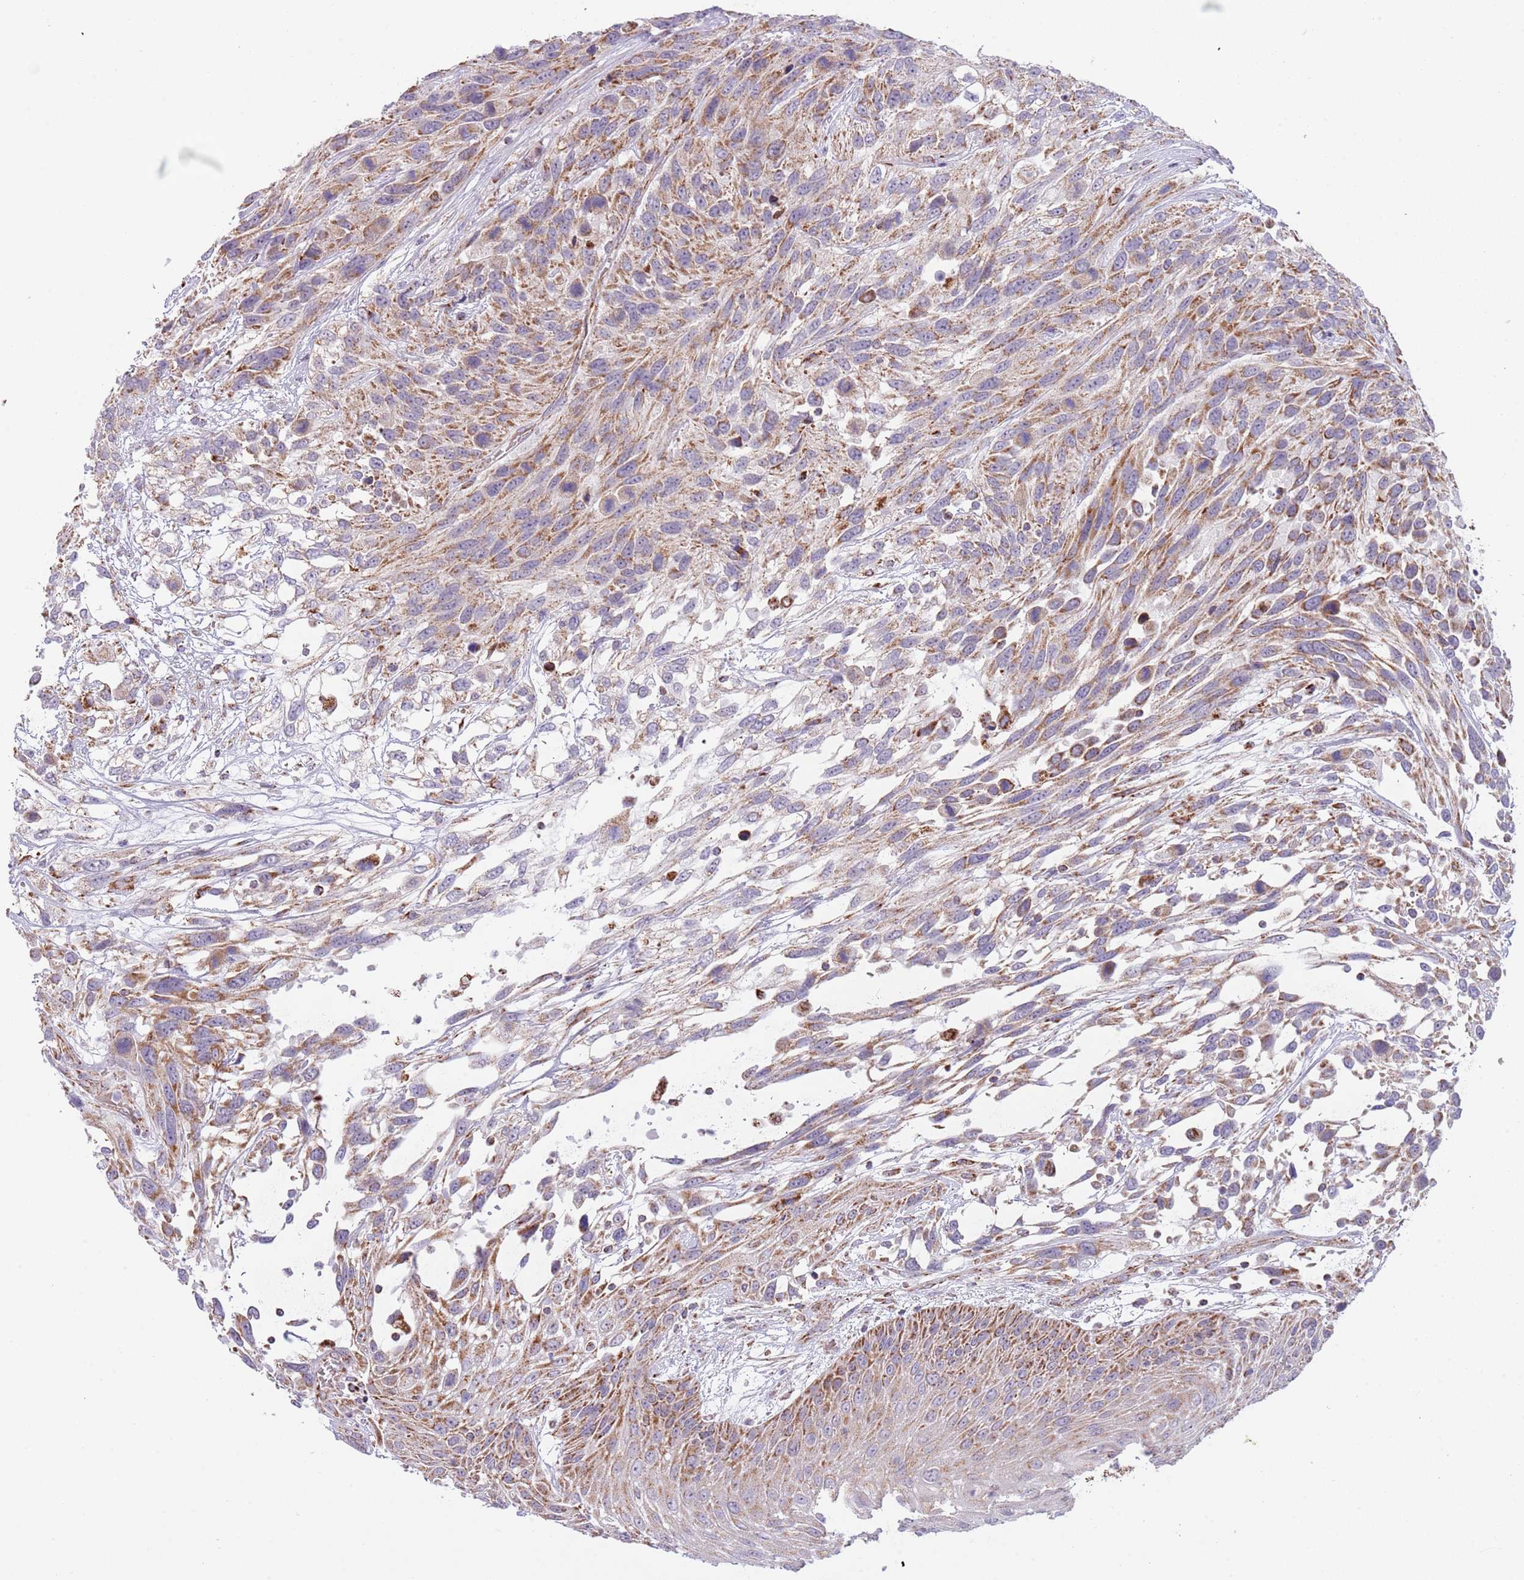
{"staining": {"intensity": "moderate", "quantity": ">75%", "location": "cytoplasmic/membranous"}, "tissue": "urothelial cancer", "cell_type": "Tumor cells", "image_type": "cancer", "snomed": [{"axis": "morphology", "description": "Urothelial carcinoma, High grade"}, {"axis": "topography", "description": "Urinary bladder"}], "caption": "Human urothelial carcinoma (high-grade) stained with a protein marker shows moderate staining in tumor cells.", "gene": "LHX6", "patient": {"sex": "female", "age": 70}}